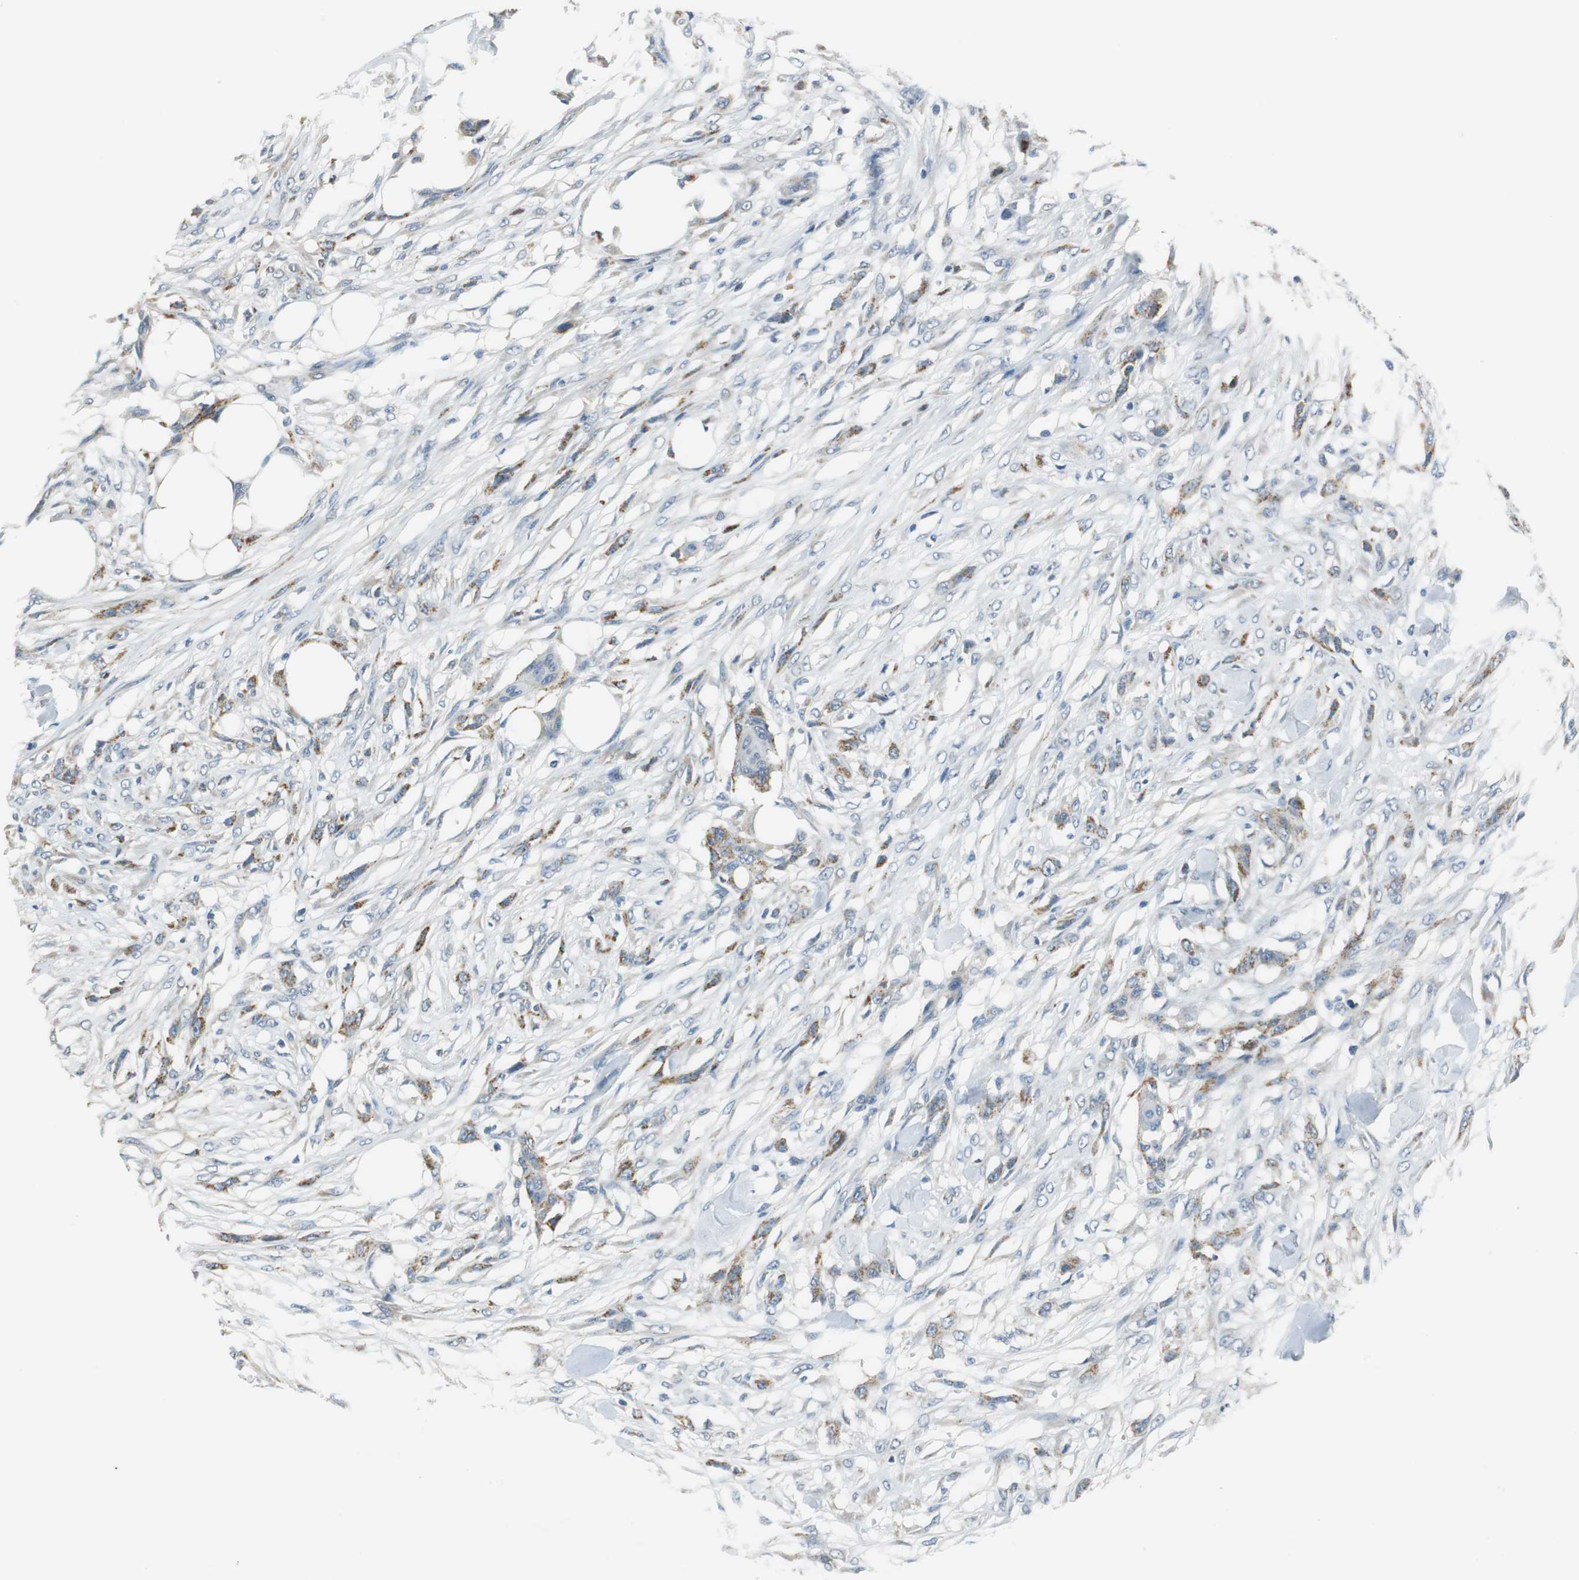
{"staining": {"intensity": "moderate", "quantity": "25%-75%", "location": "cytoplasmic/membranous"}, "tissue": "skin cancer", "cell_type": "Tumor cells", "image_type": "cancer", "snomed": [{"axis": "morphology", "description": "Normal tissue, NOS"}, {"axis": "morphology", "description": "Squamous cell carcinoma, NOS"}, {"axis": "topography", "description": "Skin"}], "caption": "Moderate cytoplasmic/membranous protein staining is identified in approximately 25%-75% of tumor cells in skin squamous cell carcinoma. The protein is stained brown, and the nuclei are stained in blue (DAB IHC with brightfield microscopy, high magnification).", "gene": "ALDH4A1", "patient": {"sex": "female", "age": 59}}